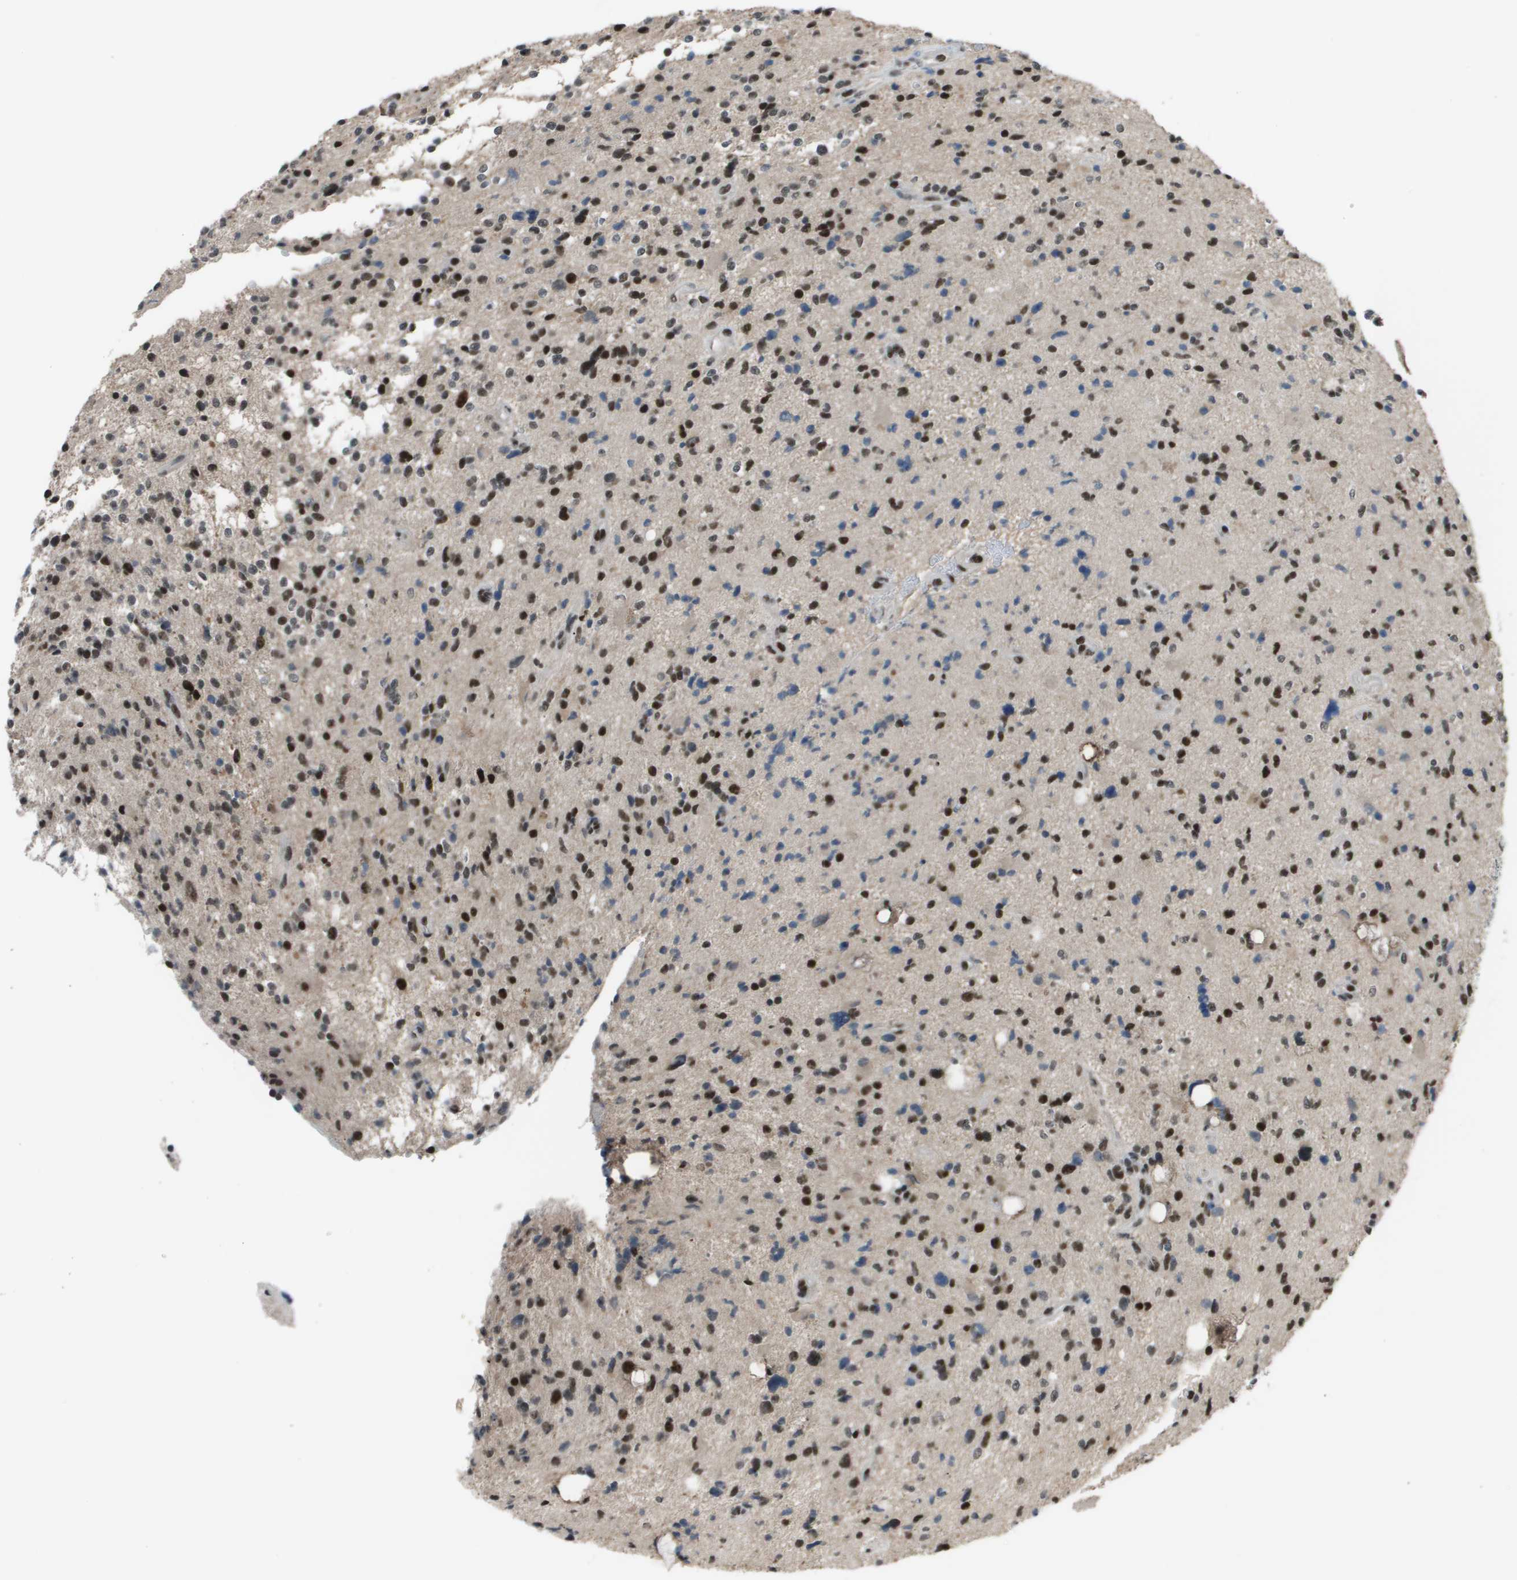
{"staining": {"intensity": "strong", "quantity": "25%-75%", "location": "nuclear"}, "tissue": "glioma", "cell_type": "Tumor cells", "image_type": "cancer", "snomed": [{"axis": "morphology", "description": "Glioma, malignant, High grade"}, {"axis": "topography", "description": "Brain"}], "caption": "IHC (DAB (3,3'-diaminobenzidine)) staining of human glioma demonstrates strong nuclear protein positivity in approximately 25%-75% of tumor cells. The staining was performed using DAB to visualize the protein expression in brown, while the nuclei were stained in blue with hematoxylin (Magnification: 20x).", "gene": "THRAP3", "patient": {"sex": "male", "age": 48}}